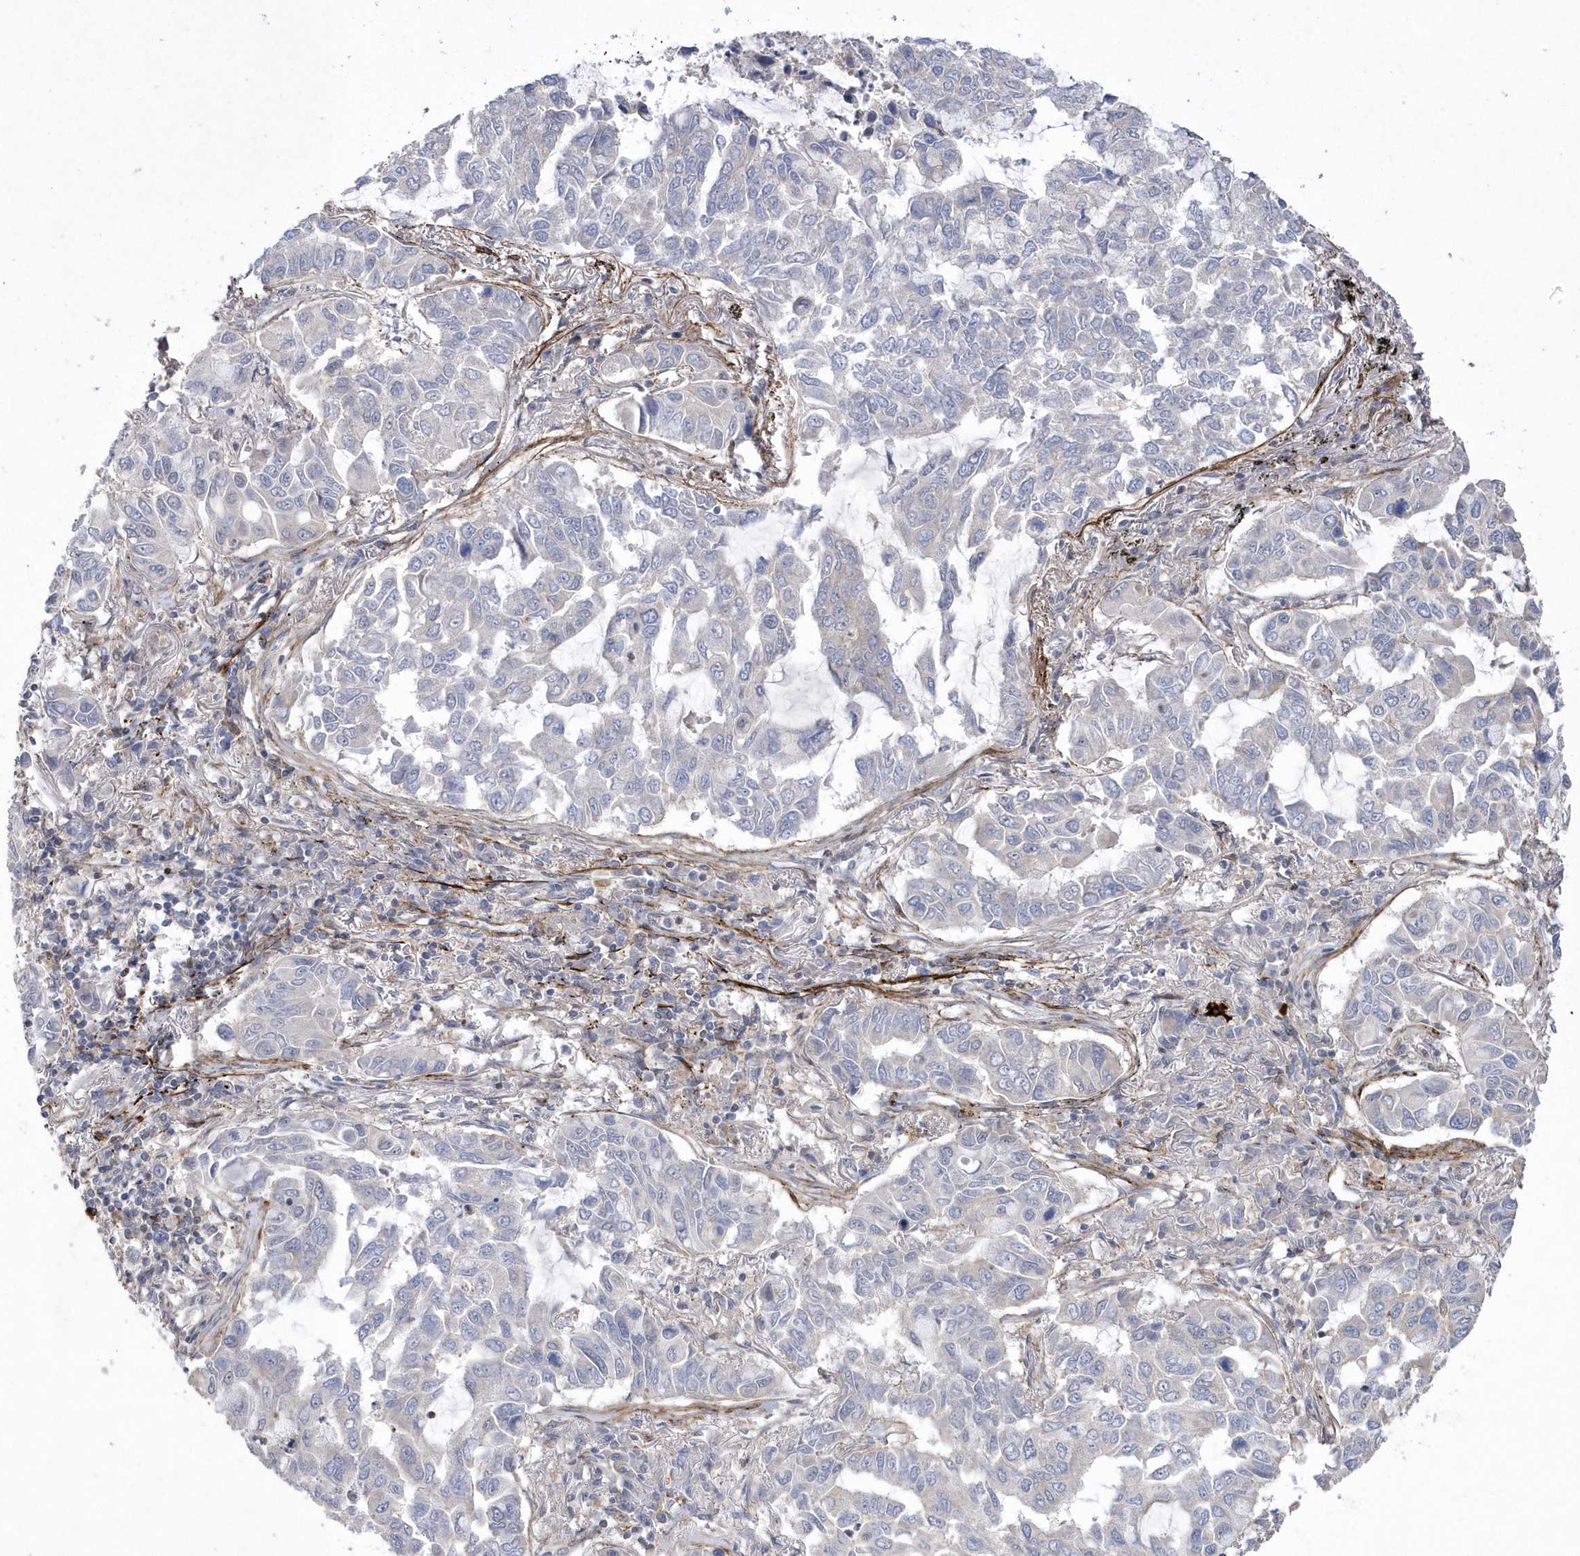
{"staining": {"intensity": "negative", "quantity": "none", "location": "none"}, "tissue": "lung cancer", "cell_type": "Tumor cells", "image_type": "cancer", "snomed": [{"axis": "morphology", "description": "Adenocarcinoma, NOS"}, {"axis": "topography", "description": "Lung"}], "caption": "DAB (3,3'-diaminobenzidine) immunohistochemical staining of human lung cancer (adenocarcinoma) reveals no significant positivity in tumor cells. (Stains: DAB (3,3'-diaminobenzidine) IHC with hematoxylin counter stain, Microscopy: brightfield microscopy at high magnification).", "gene": "BOD1L1", "patient": {"sex": "male", "age": 64}}